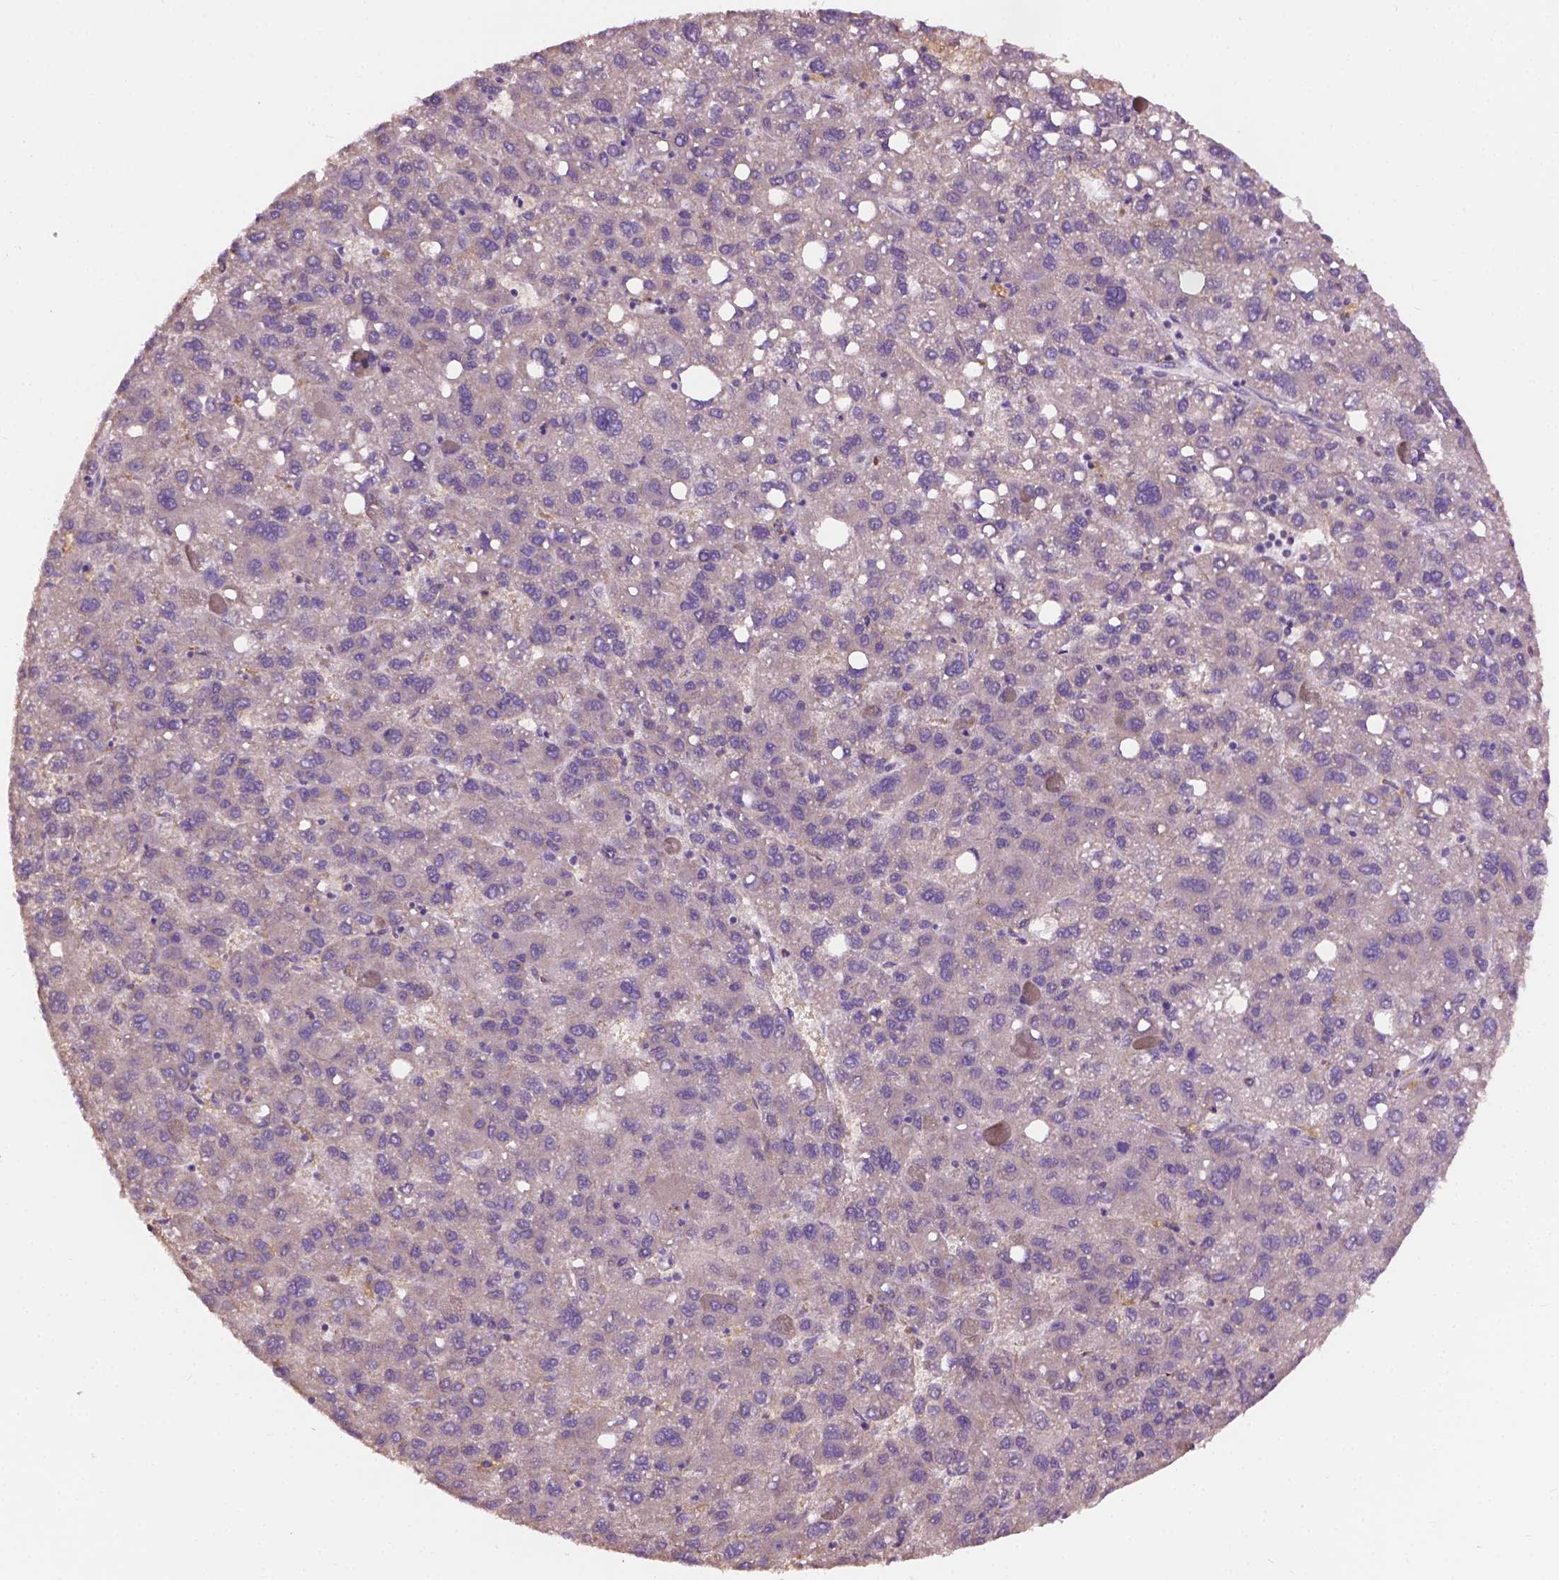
{"staining": {"intensity": "negative", "quantity": "none", "location": "none"}, "tissue": "liver cancer", "cell_type": "Tumor cells", "image_type": "cancer", "snomed": [{"axis": "morphology", "description": "Carcinoma, Hepatocellular, NOS"}, {"axis": "topography", "description": "Liver"}], "caption": "High magnification brightfield microscopy of hepatocellular carcinoma (liver) stained with DAB (3,3'-diaminobenzidine) (brown) and counterstained with hematoxylin (blue): tumor cells show no significant expression.", "gene": "CDH7", "patient": {"sex": "female", "age": 82}}